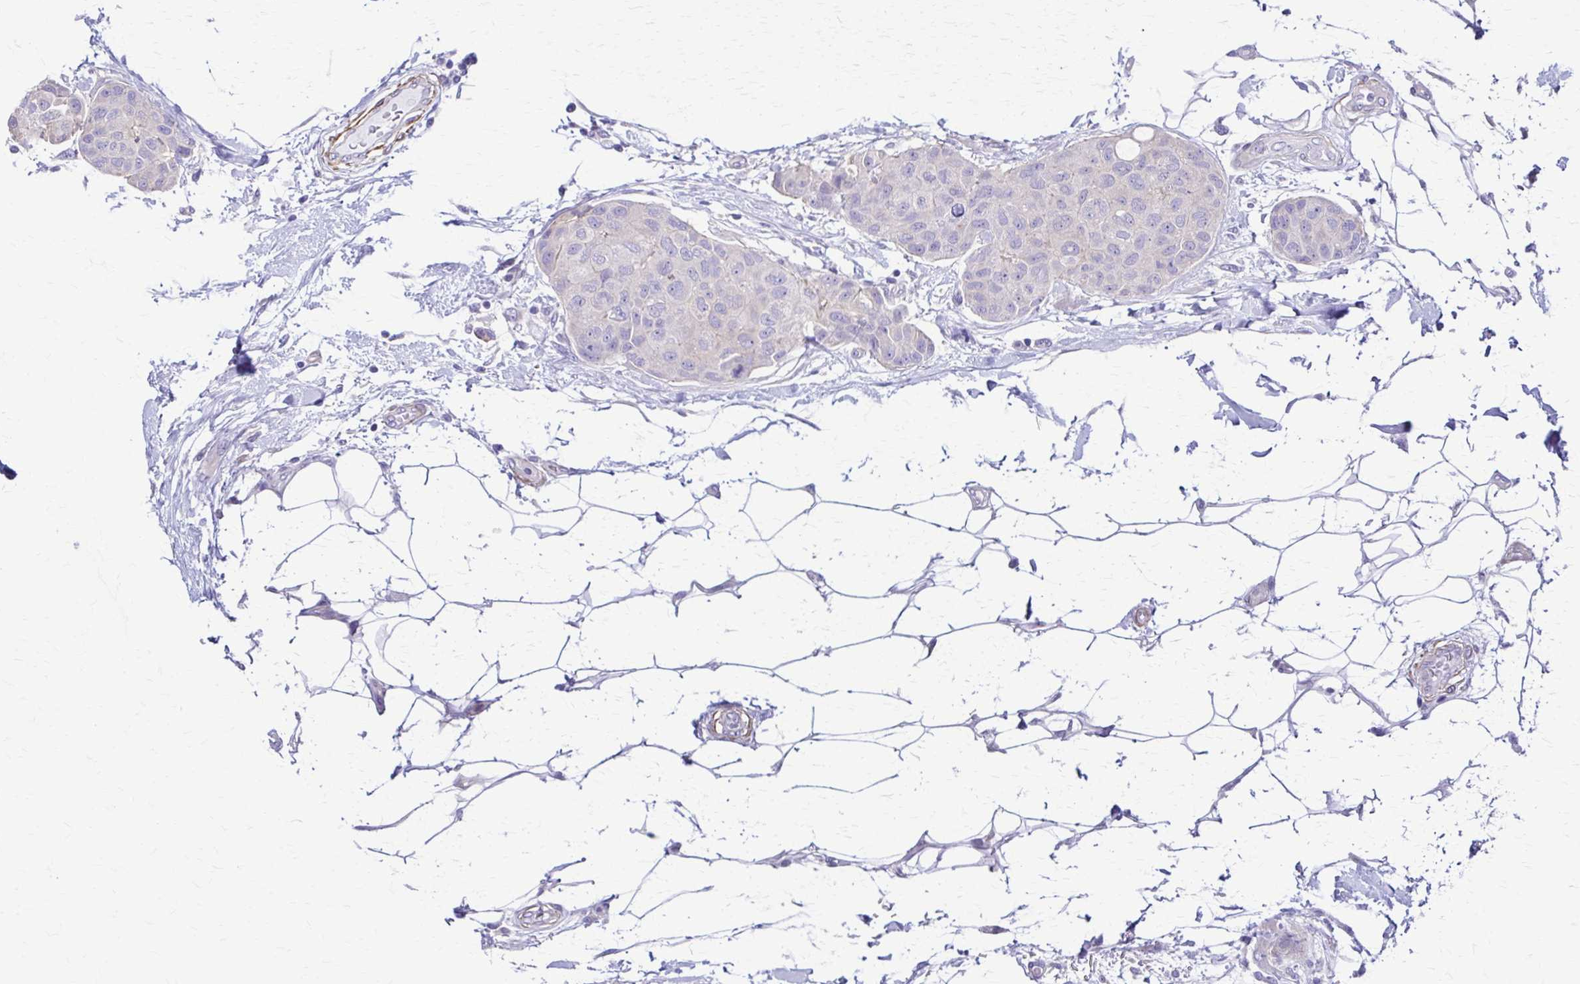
{"staining": {"intensity": "negative", "quantity": "none", "location": "none"}, "tissue": "breast cancer", "cell_type": "Tumor cells", "image_type": "cancer", "snomed": [{"axis": "morphology", "description": "Duct carcinoma"}, {"axis": "topography", "description": "Breast"}, {"axis": "topography", "description": "Lymph node"}], "caption": "Histopathology image shows no protein positivity in tumor cells of breast cancer (intraductal carcinoma) tissue.", "gene": "DSP", "patient": {"sex": "female", "age": 80}}